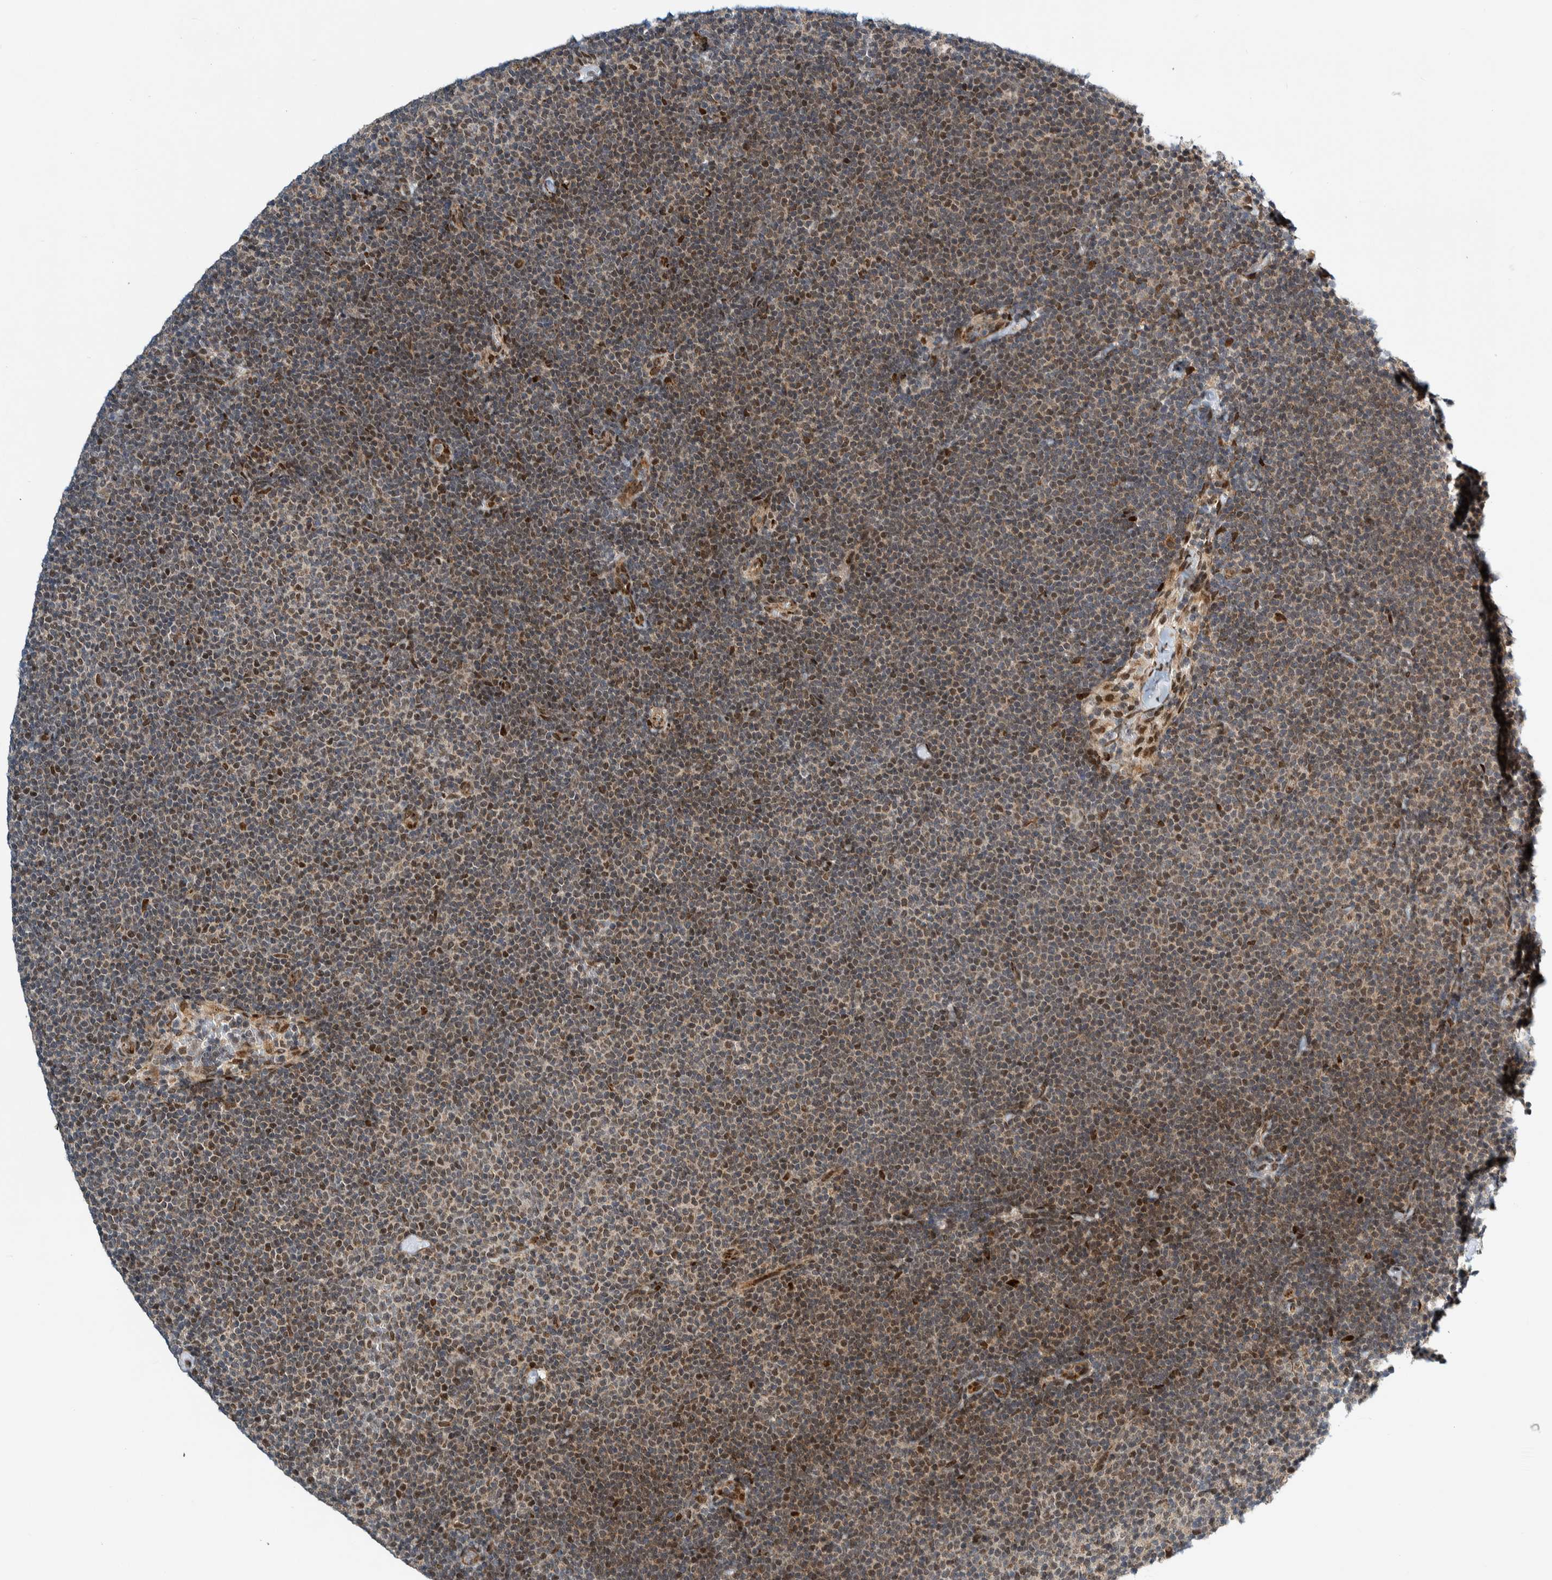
{"staining": {"intensity": "strong", "quantity": "25%-75%", "location": "nuclear"}, "tissue": "lymphoma", "cell_type": "Tumor cells", "image_type": "cancer", "snomed": [{"axis": "morphology", "description": "Malignant lymphoma, non-Hodgkin's type, Low grade"}, {"axis": "topography", "description": "Lymph node"}], "caption": "IHC photomicrograph of neoplastic tissue: human lymphoma stained using immunohistochemistry displays high levels of strong protein expression localized specifically in the nuclear of tumor cells, appearing as a nuclear brown color.", "gene": "CCDC57", "patient": {"sex": "female", "age": 53}}